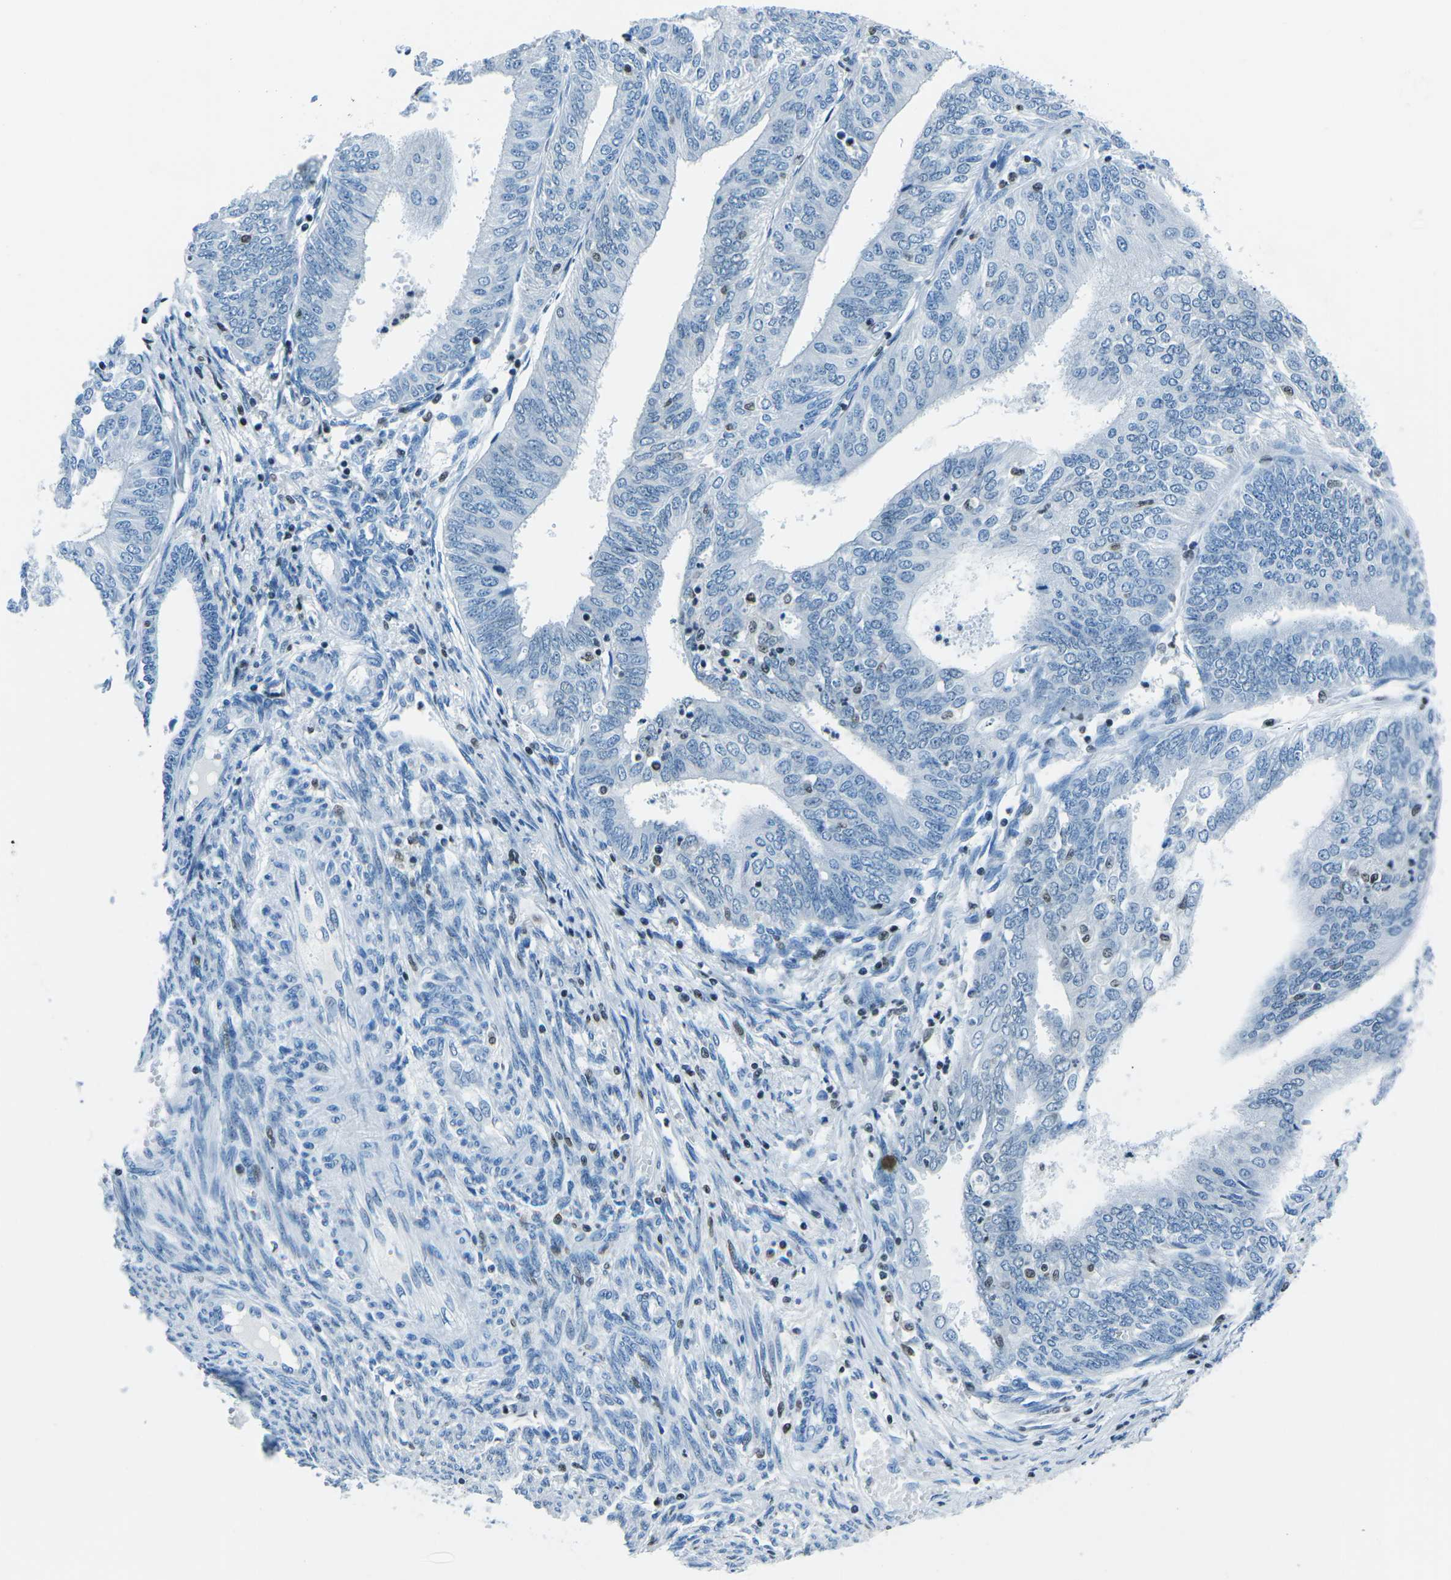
{"staining": {"intensity": "negative", "quantity": "none", "location": "none"}, "tissue": "endometrial cancer", "cell_type": "Tumor cells", "image_type": "cancer", "snomed": [{"axis": "morphology", "description": "Adenocarcinoma, NOS"}, {"axis": "topography", "description": "Endometrium"}], "caption": "This photomicrograph is of endometrial cancer (adenocarcinoma) stained with immunohistochemistry (IHC) to label a protein in brown with the nuclei are counter-stained blue. There is no positivity in tumor cells.", "gene": "CELF2", "patient": {"sex": "female", "age": 58}}